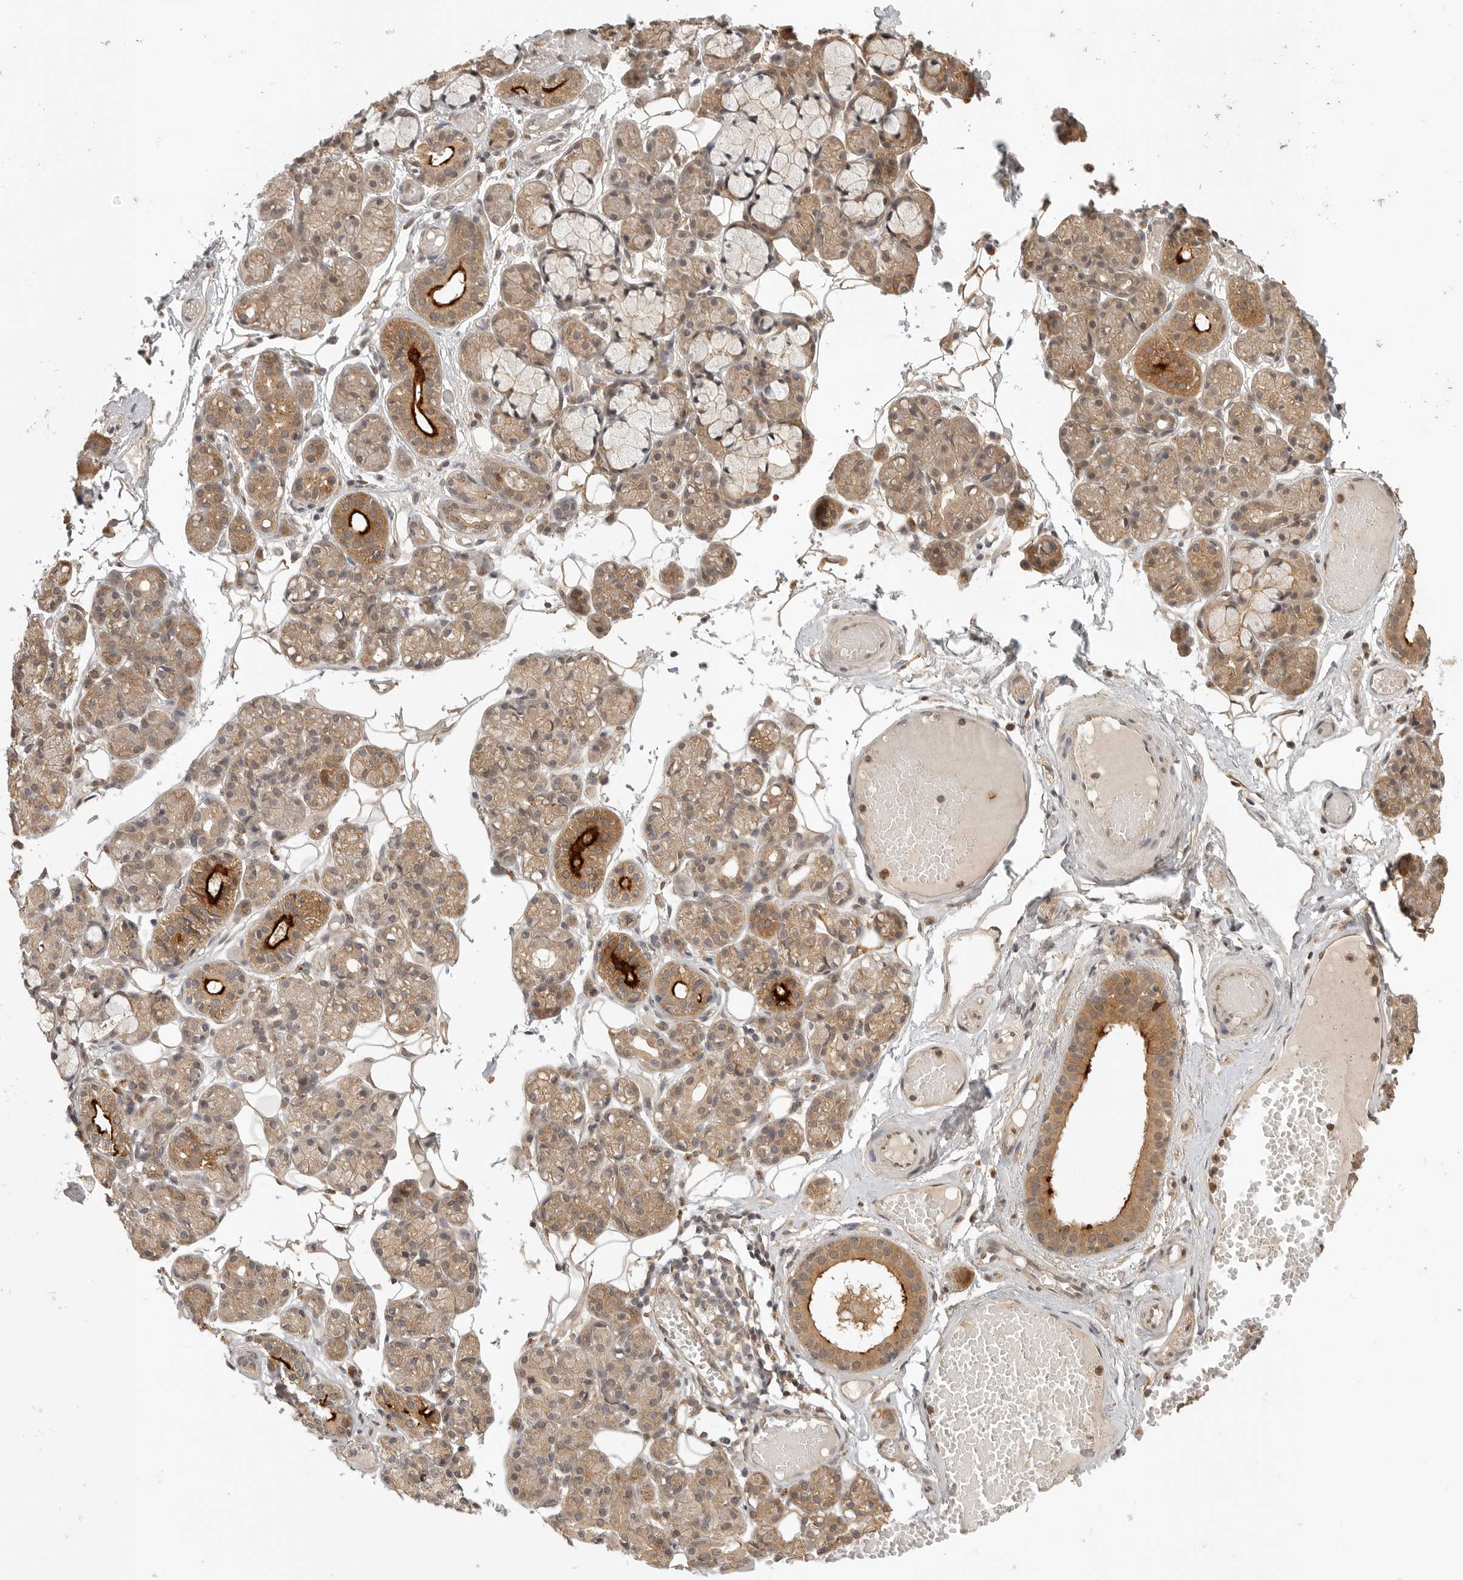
{"staining": {"intensity": "strong", "quantity": "<25%", "location": "cytoplasmic/membranous"}, "tissue": "salivary gland", "cell_type": "Glandular cells", "image_type": "normal", "snomed": [{"axis": "morphology", "description": "Normal tissue, NOS"}, {"axis": "topography", "description": "Salivary gland"}], "caption": "Immunohistochemistry (IHC) image of unremarkable salivary gland: human salivary gland stained using immunohistochemistry (IHC) shows medium levels of strong protein expression localized specifically in the cytoplasmic/membranous of glandular cells, appearing as a cytoplasmic/membranous brown color.", "gene": "ZNF232", "patient": {"sex": "male", "age": 63}}